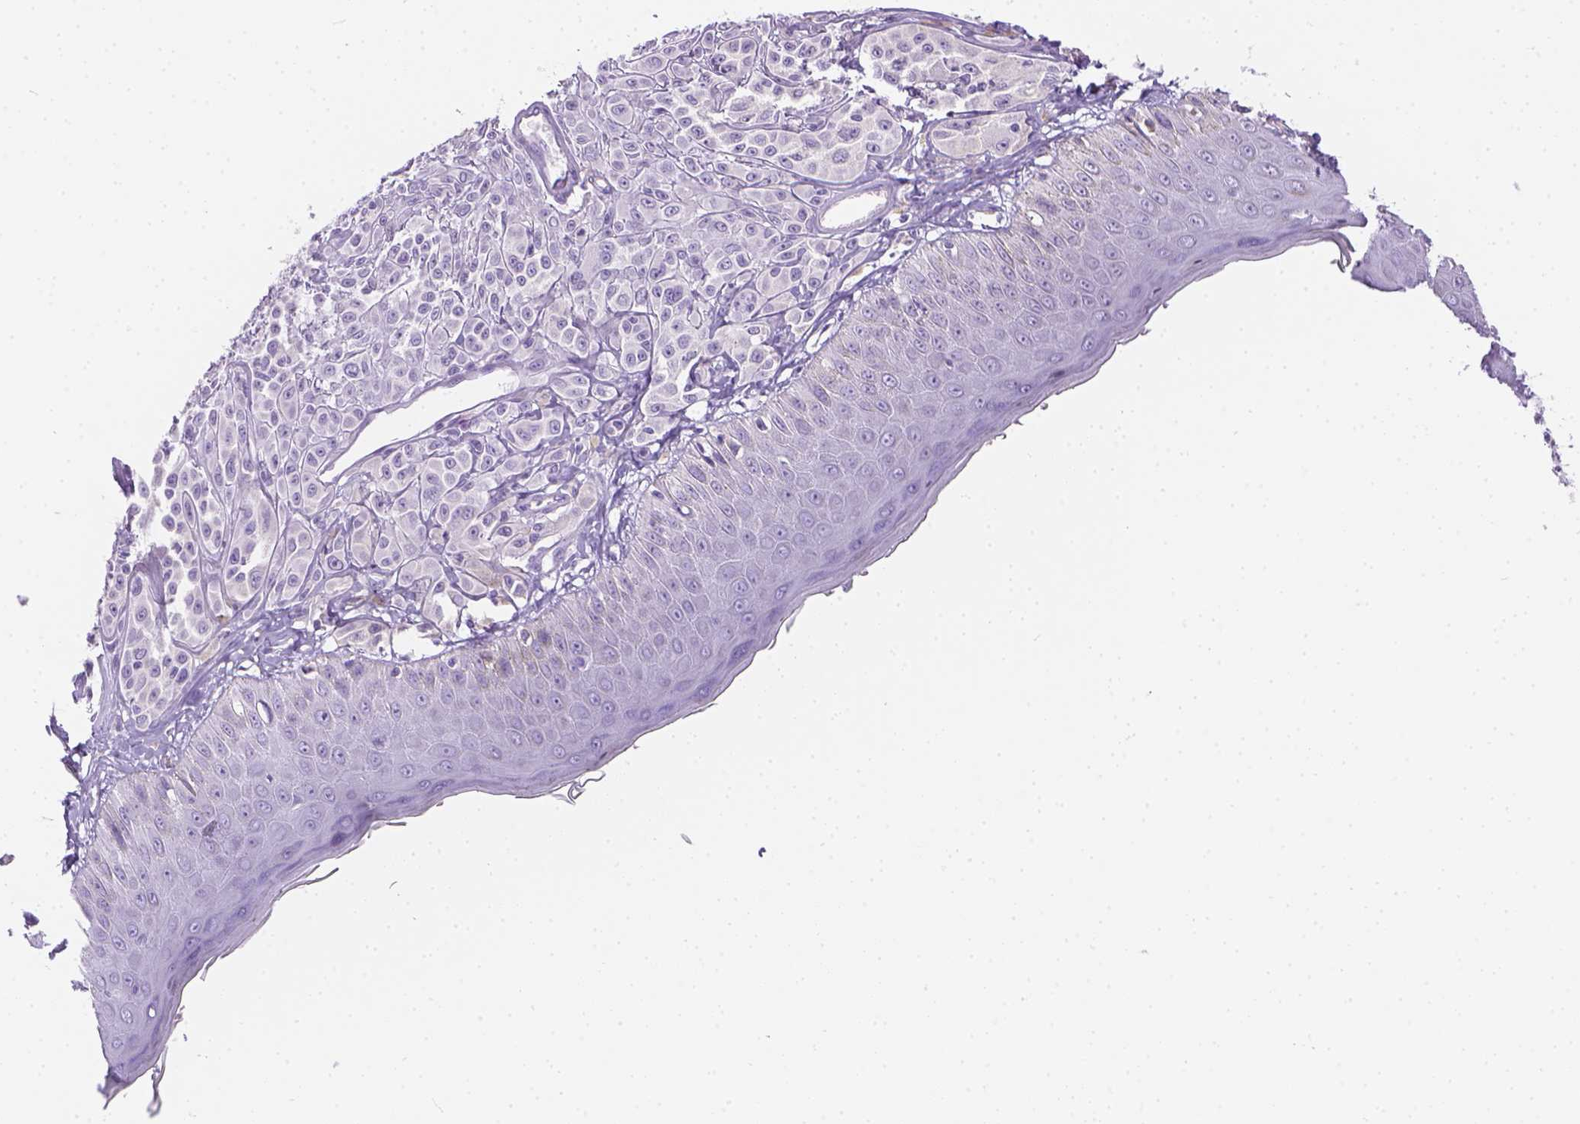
{"staining": {"intensity": "negative", "quantity": "none", "location": "none"}, "tissue": "melanoma", "cell_type": "Tumor cells", "image_type": "cancer", "snomed": [{"axis": "morphology", "description": "Malignant melanoma, NOS"}, {"axis": "topography", "description": "Skin"}], "caption": "Melanoma stained for a protein using IHC demonstrates no expression tumor cells.", "gene": "TMEM38A", "patient": {"sex": "male", "age": 67}}